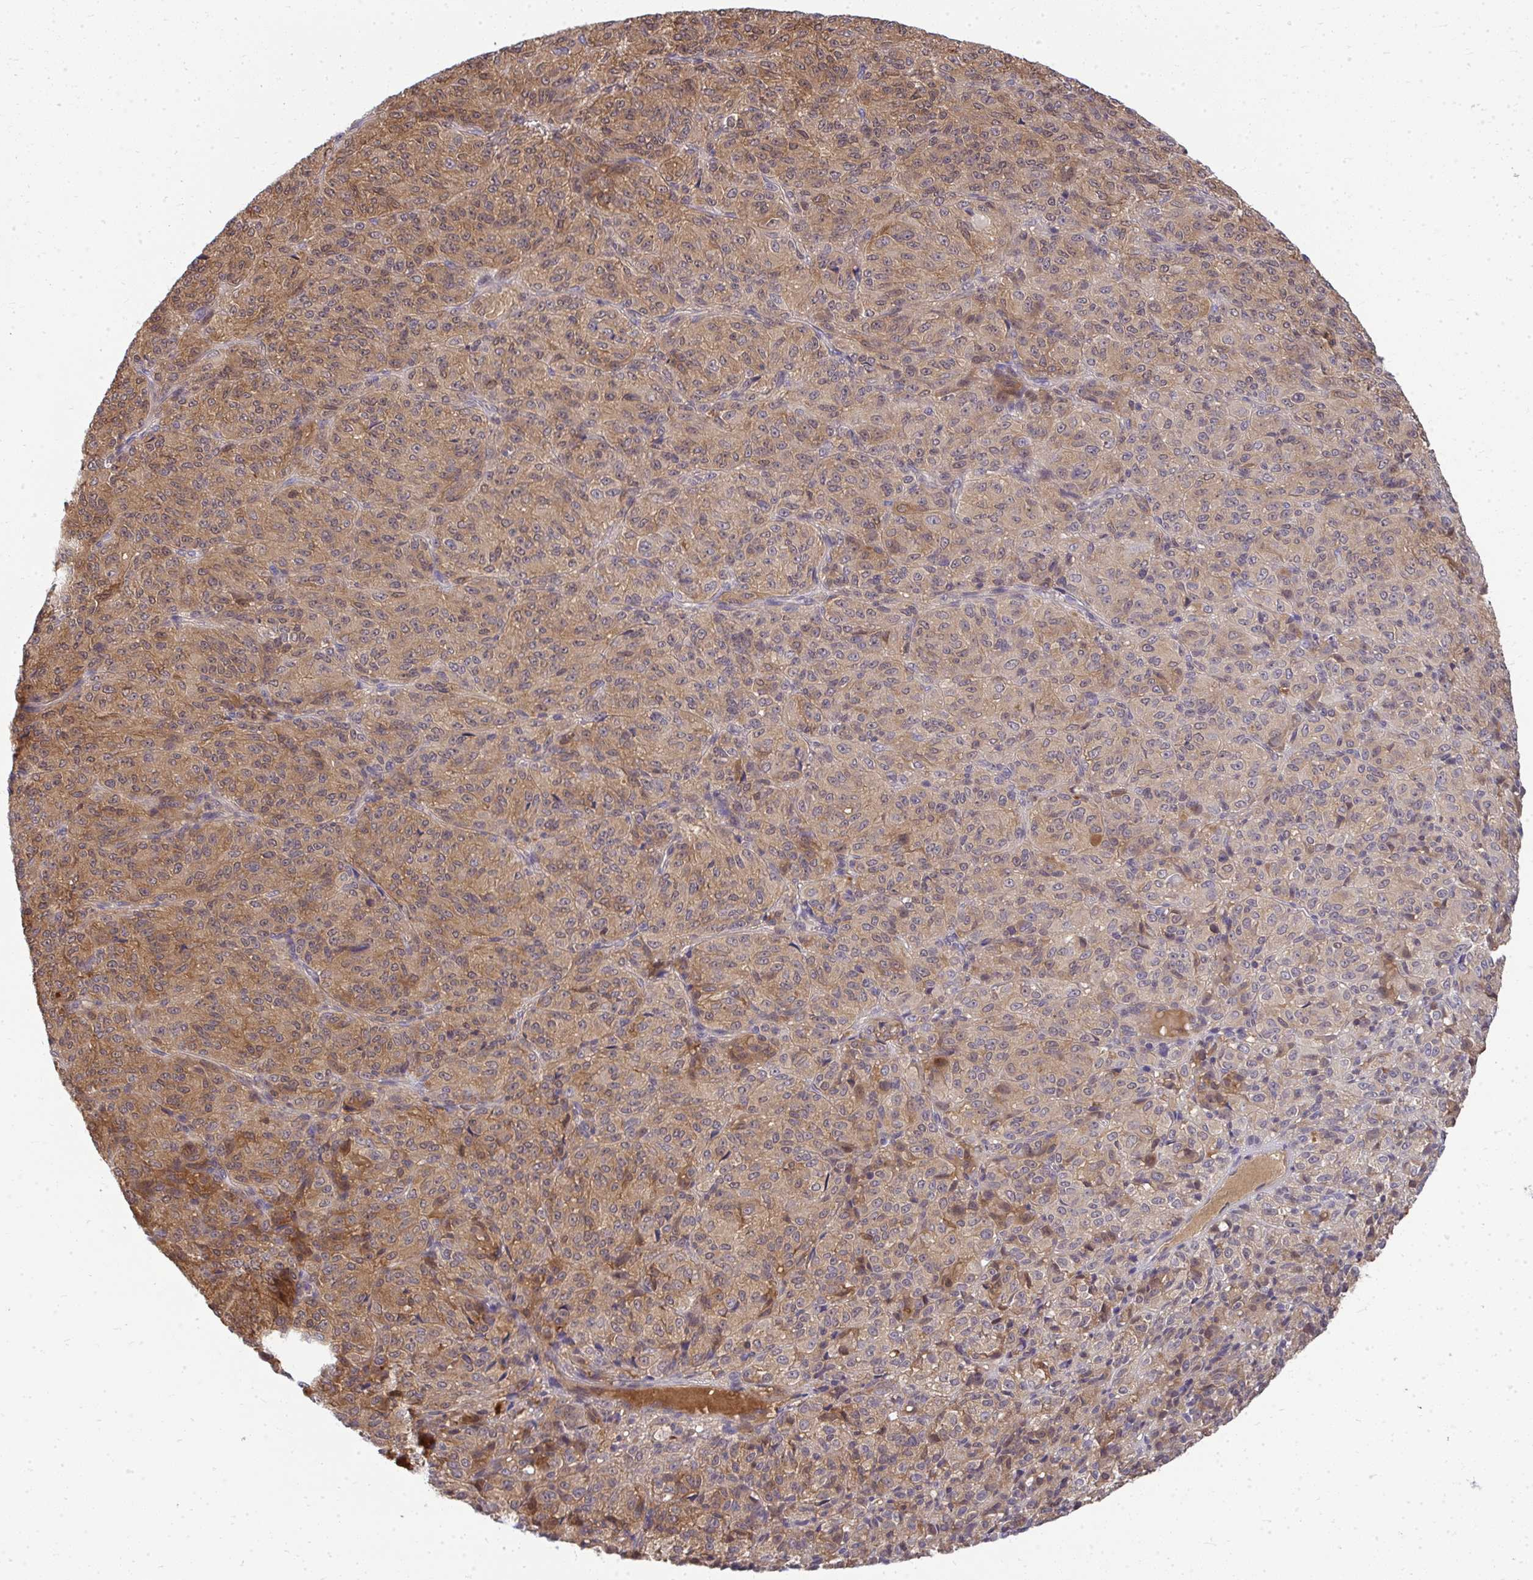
{"staining": {"intensity": "moderate", "quantity": ">75%", "location": "cytoplasmic/membranous"}, "tissue": "melanoma", "cell_type": "Tumor cells", "image_type": "cancer", "snomed": [{"axis": "morphology", "description": "Malignant melanoma, Metastatic site"}, {"axis": "topography", "description": "Brain"}], "caption": "Protein analysis of melanoma tissue exhibits moderate cytoplasmic/membranous positivity in approximately >75% of tumor cells.", "gene": "HDHD2", "patient": {"sex": "female", "age": 56}}